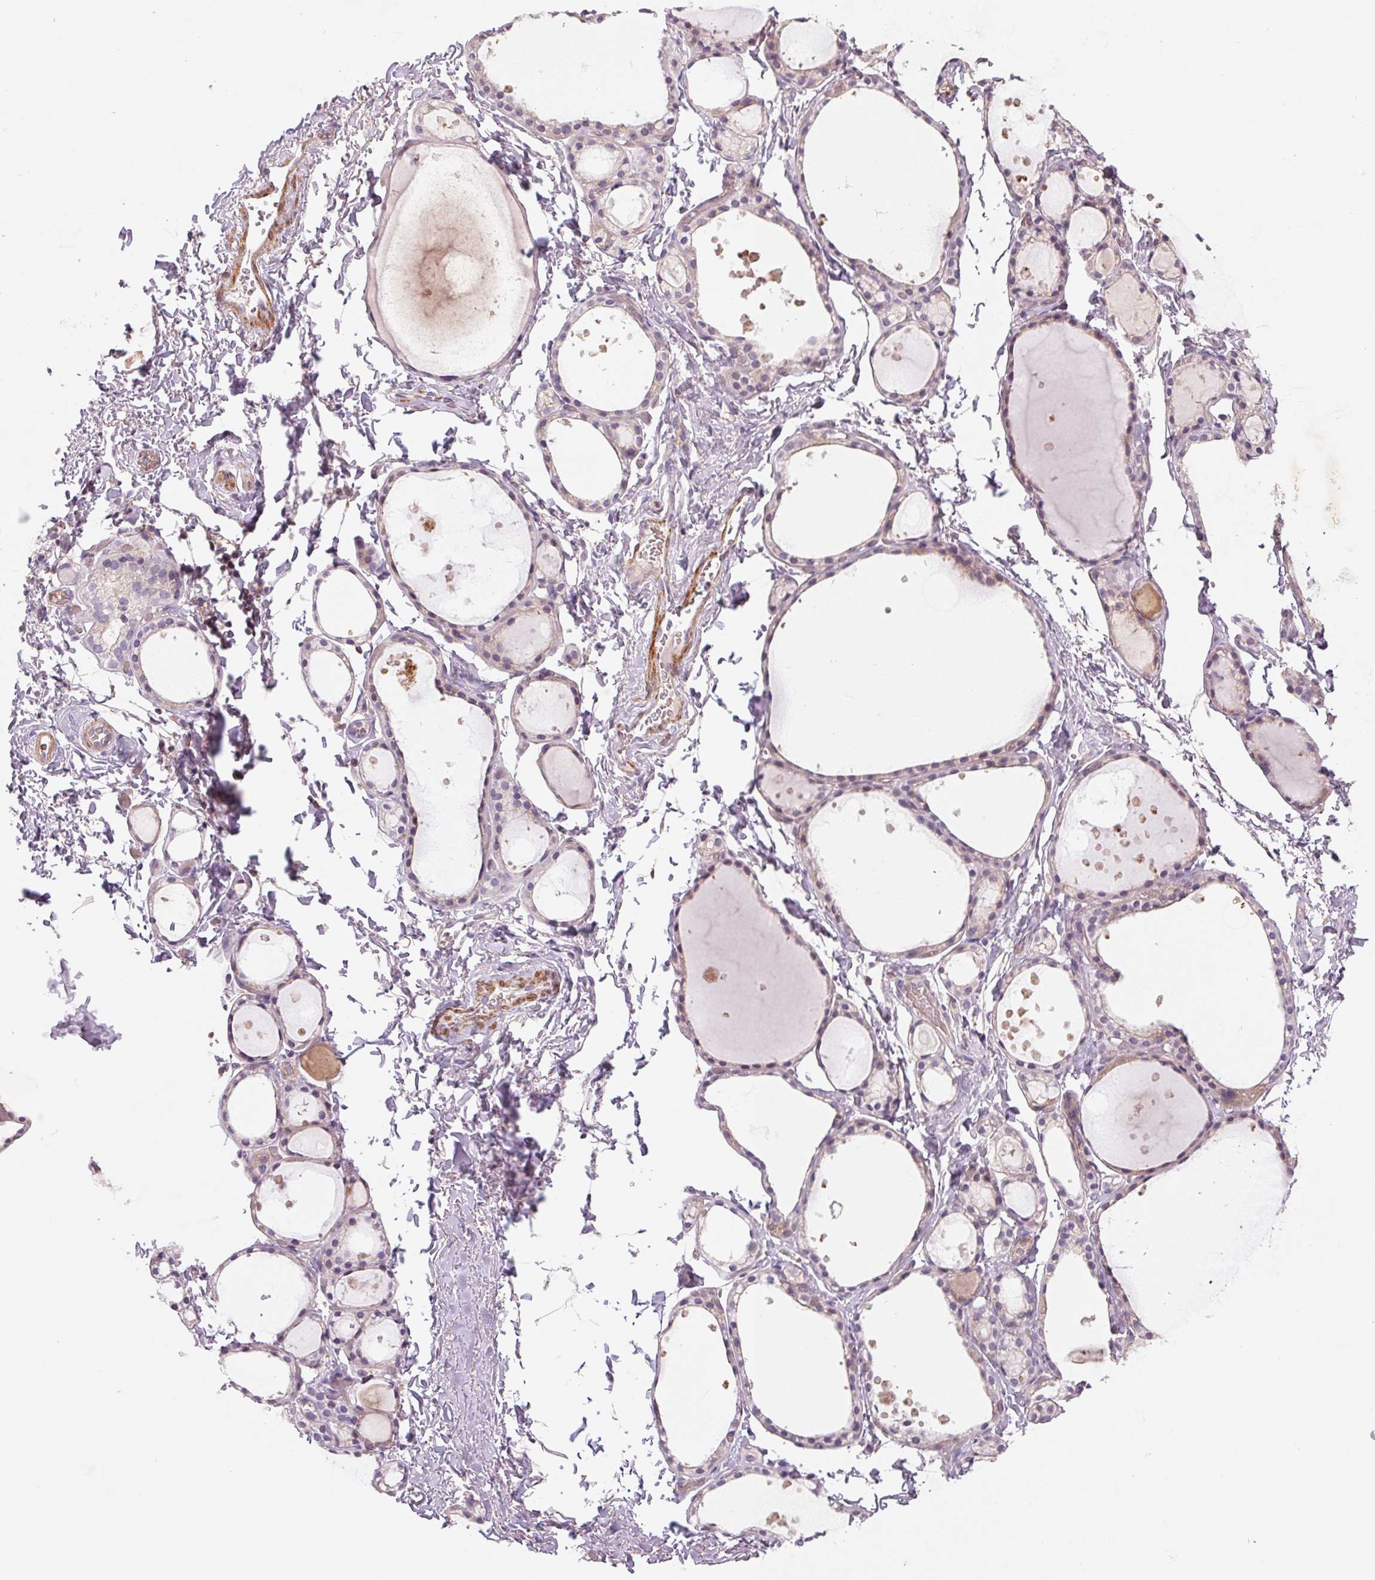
{"staining": {"intensity": "weak", "quantity": "25%-75%", "location": "cytoplasmic/membranous"}, "tissue": "thyroid gland", "cell_type": "Glandular cells", "image_type": "normal", "snomed": [{"axis": "morphology", "description": "Normal tissue, NOS"}, {"axis": "topography", "description": "Thyroid gland"}], "caption": "This histopathology image reveals immunohistochemistry staining of benign thyroid gland, with low weak cytoplasmic/membranous staining in approximately 25%-75% of glandular cells.", "gene": "KCNK15", "patient": {"sex": "male", "age": 68}}